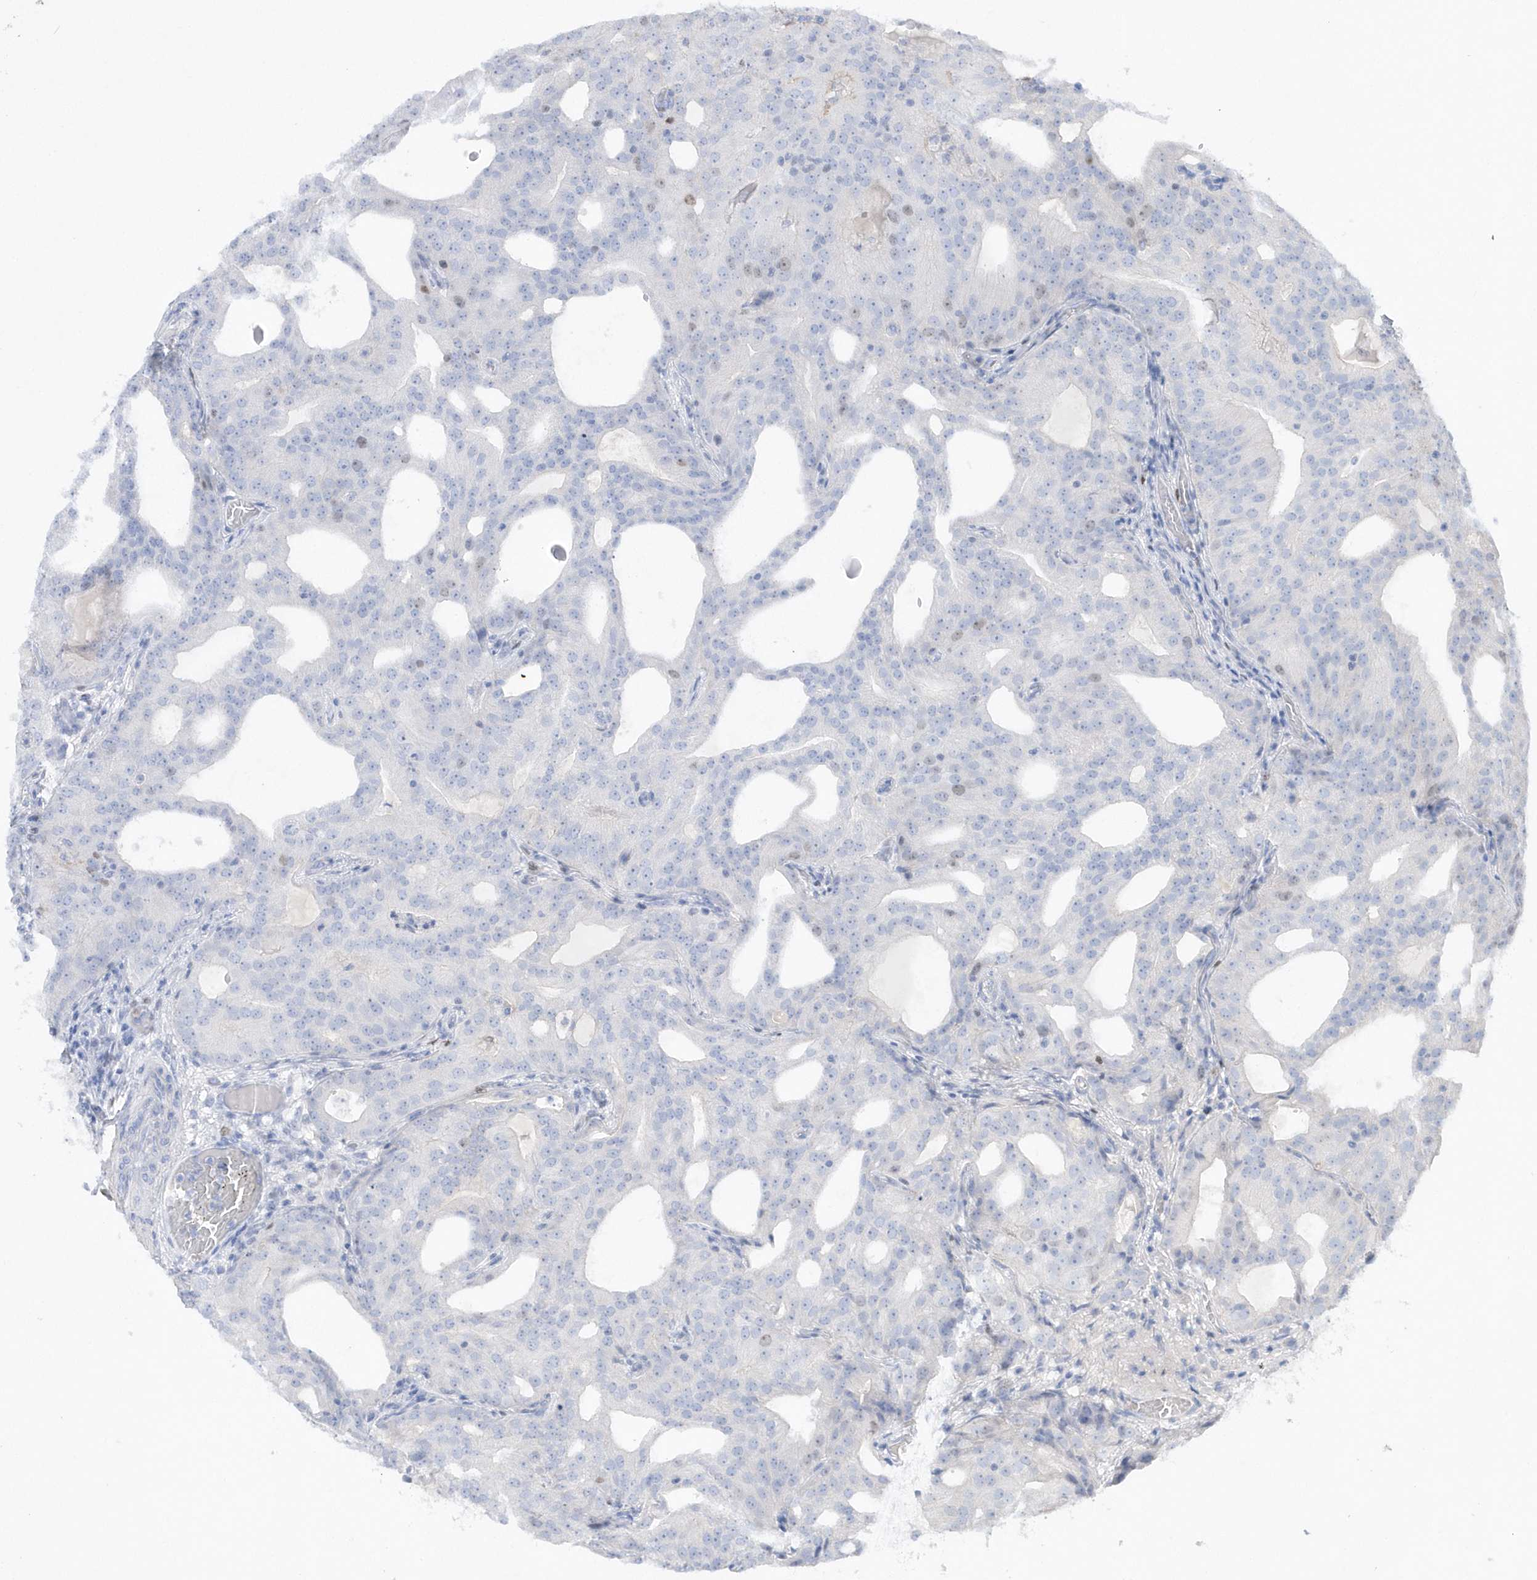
{"staining": {"intensity": "negative", "quantity": "none", "location": "none"}, "tissue": "prostate cancer", "cell_type": "Tumor cells", "image_type": "cancer", "snomed": [{"axis": "morphology", "description": "Adenocarcinoma, Low grade"}, {"axis": "topography", "description": "Prostate"}], "caption": "Immunohistochemistry micrograph of neoplastic tissue: human prostate cancer stained with DAB reveals no significant protein staining in tumor cells.", "gene": "TMCO6", "patient": {"sex": "male", "age": 88}}